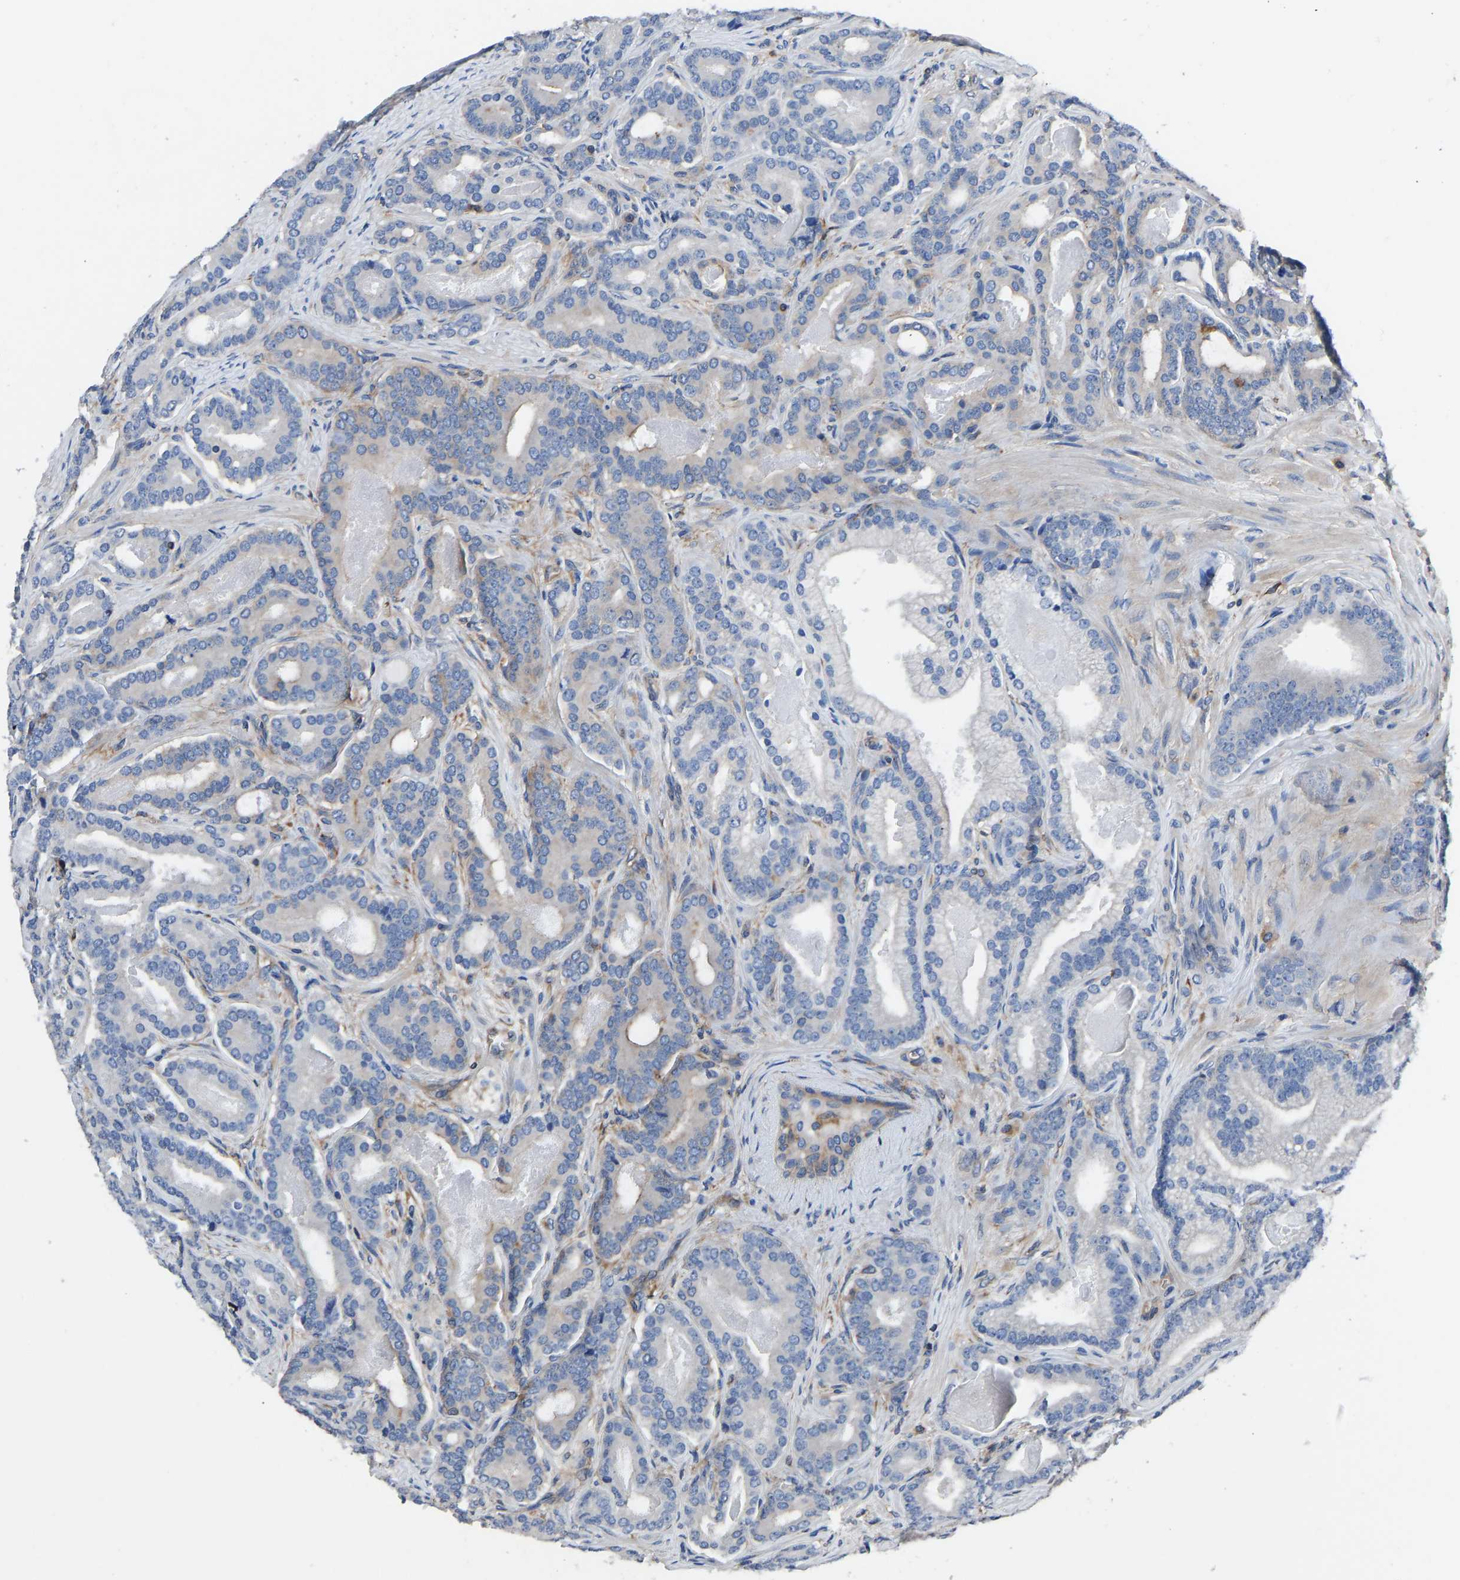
{"staining": {"intensity": "negative", "quantity": "none", "location": "none"}, "tissue": "prostate cancer", "cell_type": "Tumor cells", "image_type": "cancer", "snomed": [{"axis": "morphology", "description": "Adenocarcinoma, High grade"}, {"axis": "topography", "description": "Prostate"}], "caption": "The micrograph shows no staining of tumor cells in prostate cancer.", "gene": "PRKAR1A", "patient": {"sex": "male", "age": 60}}